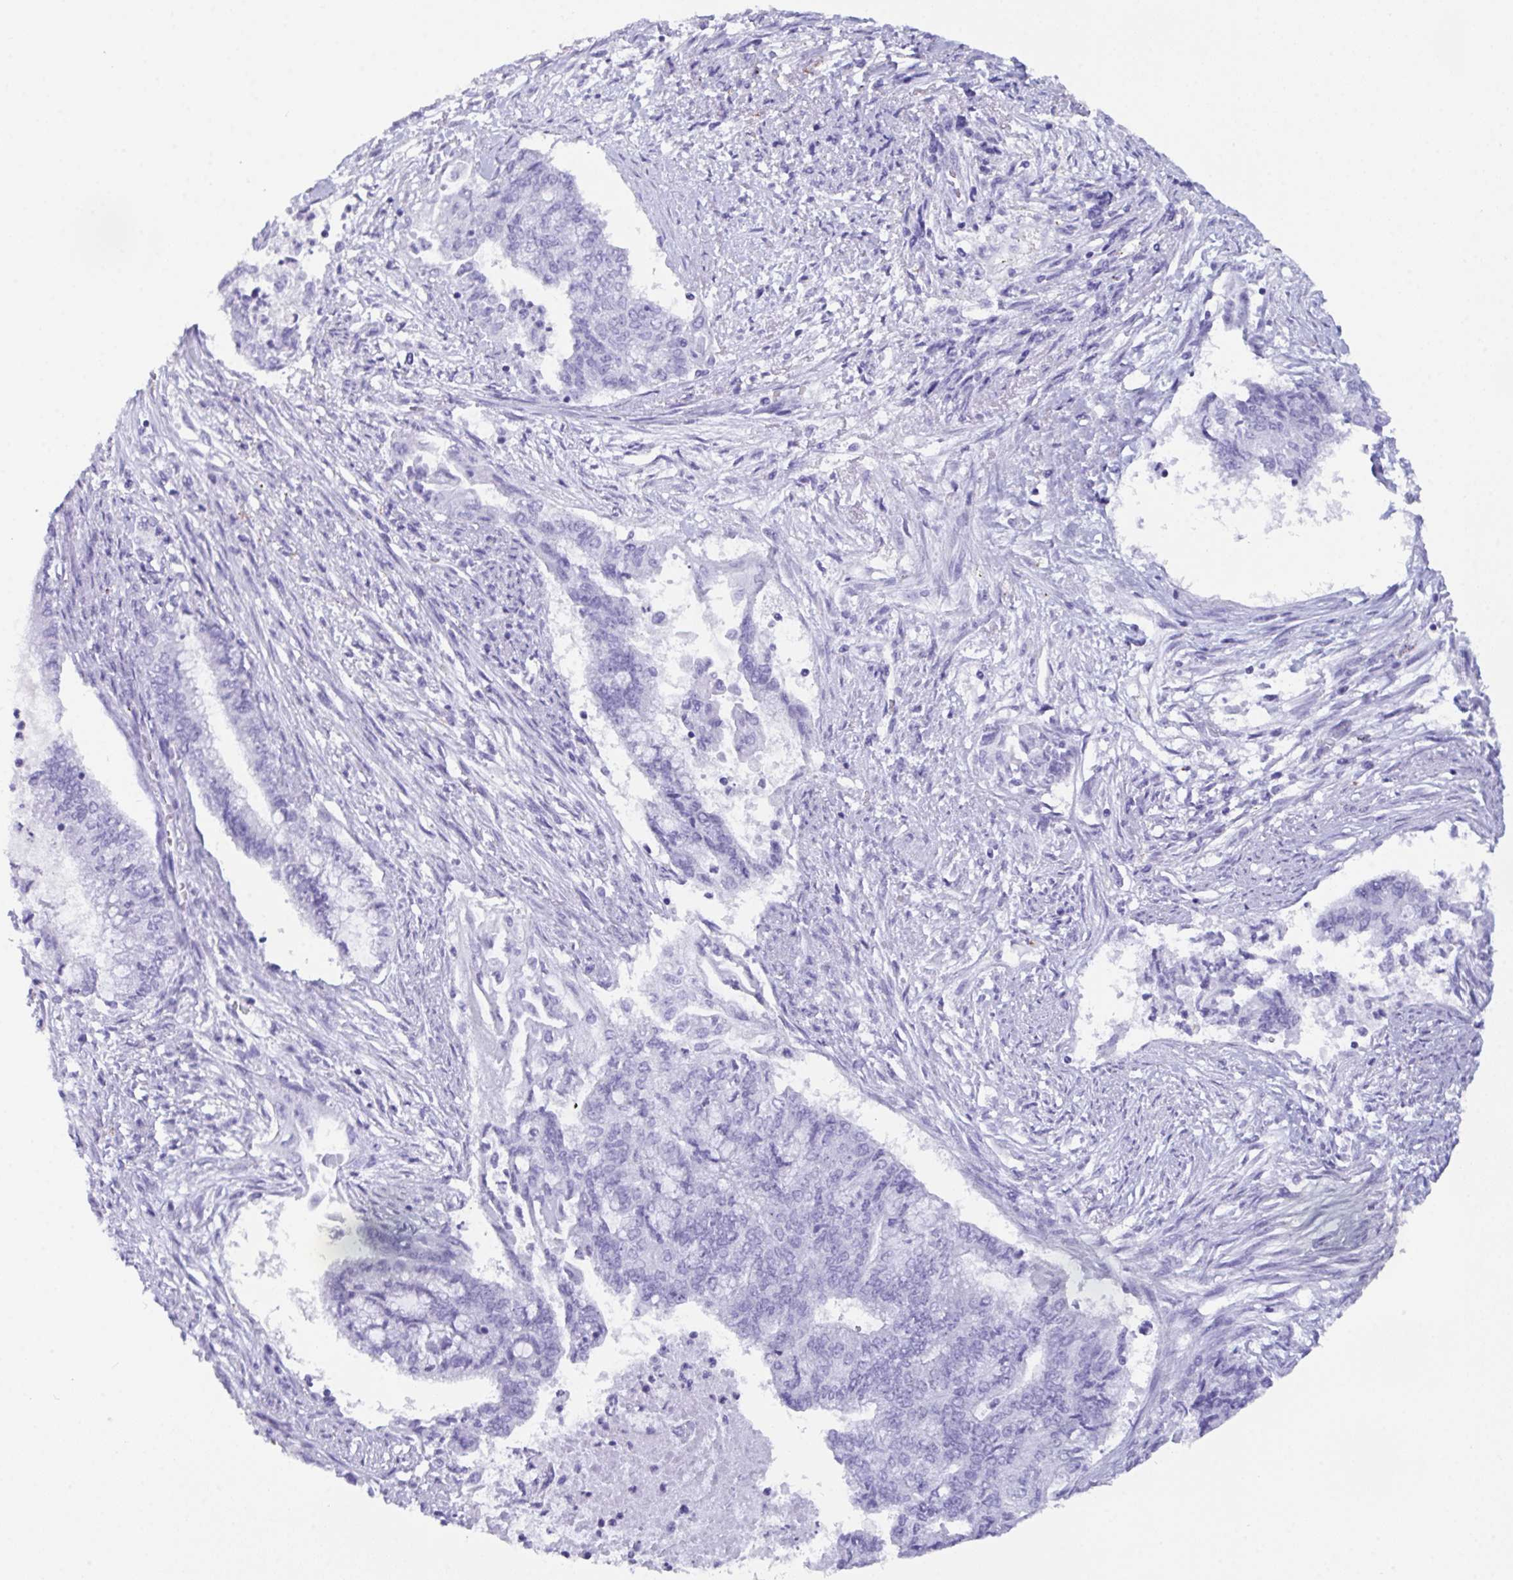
{"staining": {"intensity": "negative", "quantity": "none", "location": "none"}, "tissue": "endometrial cancer", "cell_type": "Tumor cells", "image_type": "cancer", "snomed": [{"axis": "morphology", "description": "Adenocarcinoma, NOS"}, {"axis": "topography", "description": "Endometrium"}], "caption": "Tumor cells show no significant staining in endometrial cancer (adenocarcinoma).", "gene": "ZNF850", "patient": {"sex": "female", "age": 65}}